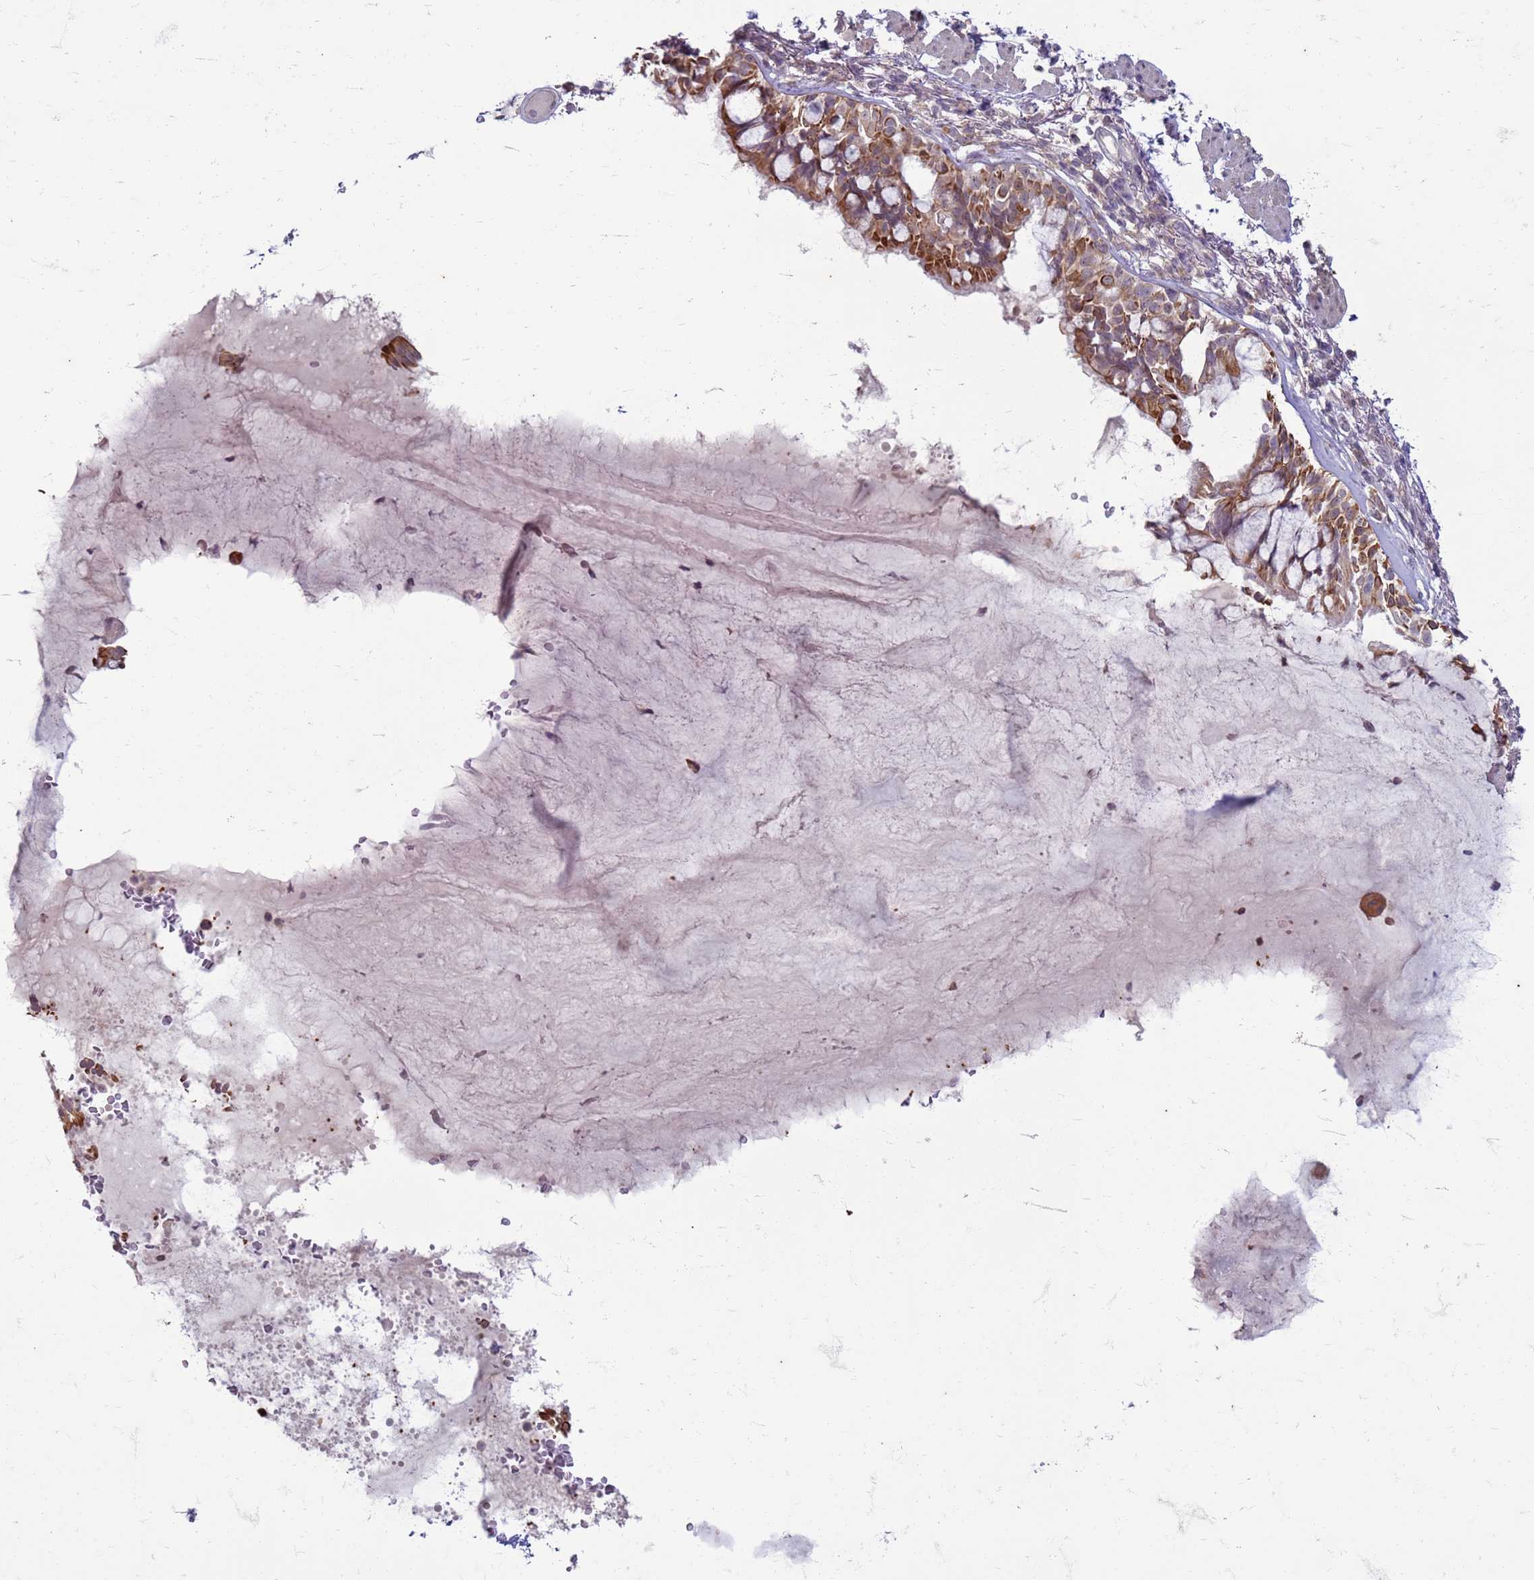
{"staining": {"intensity": "moderate", "quantity": ">75%", "location": "cytoplasmic/membranous"}, "tissue": "bronchus", "cell_type": "Respiratory epithelial cells", "image_type": "normal", "snomed": [{"axis": "morphology", "description": "Normal tissue, NOS"}, {"axis": "topography", "description": "Bronchus"}], "caption": "The immunohistochemical stain highlights moderate cytoplasmic/membranous positivity in respiratory epithelial cells of unremarkable bronchus.", "gene": "SLC15A3", "patient": {"sex": "male", "age": 70}}